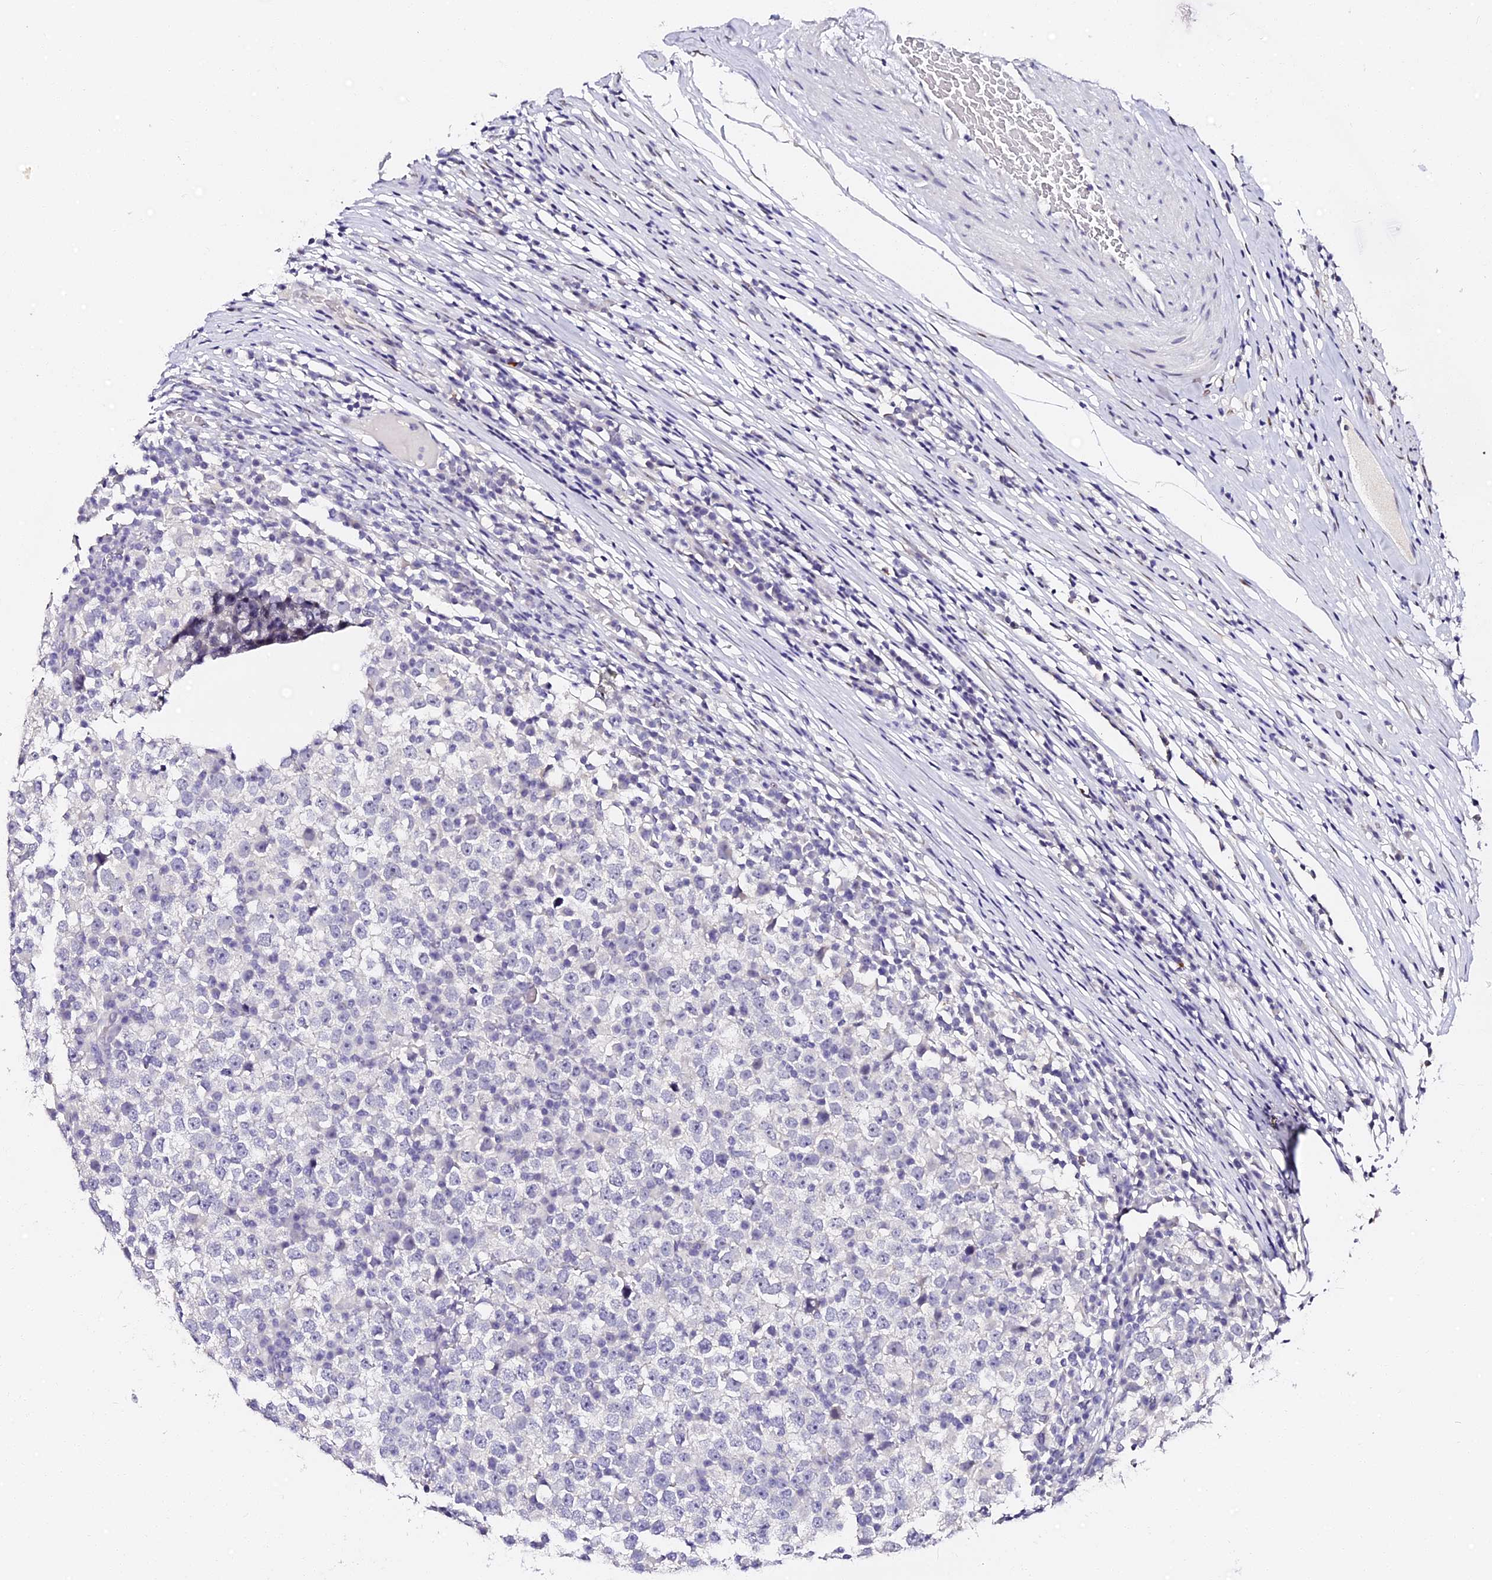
{"staining": {"intensity": "negative", "quantity": "none", "location": "none"}, "tissue": "testis cancer", "cell_type": "Tumor cells", "image_type": "cancer", "snomed": [{"axis": "morphology", "description": "Seminoma, NOS"}, {"axis": "topography", "description": "Testis"}], "caption": "Immunohistochemistry (IHC) of testis cancer displays no positivity in tumor cells.", "gene": "VPS33B", "patient": {"sex": "male", "age": 65}}